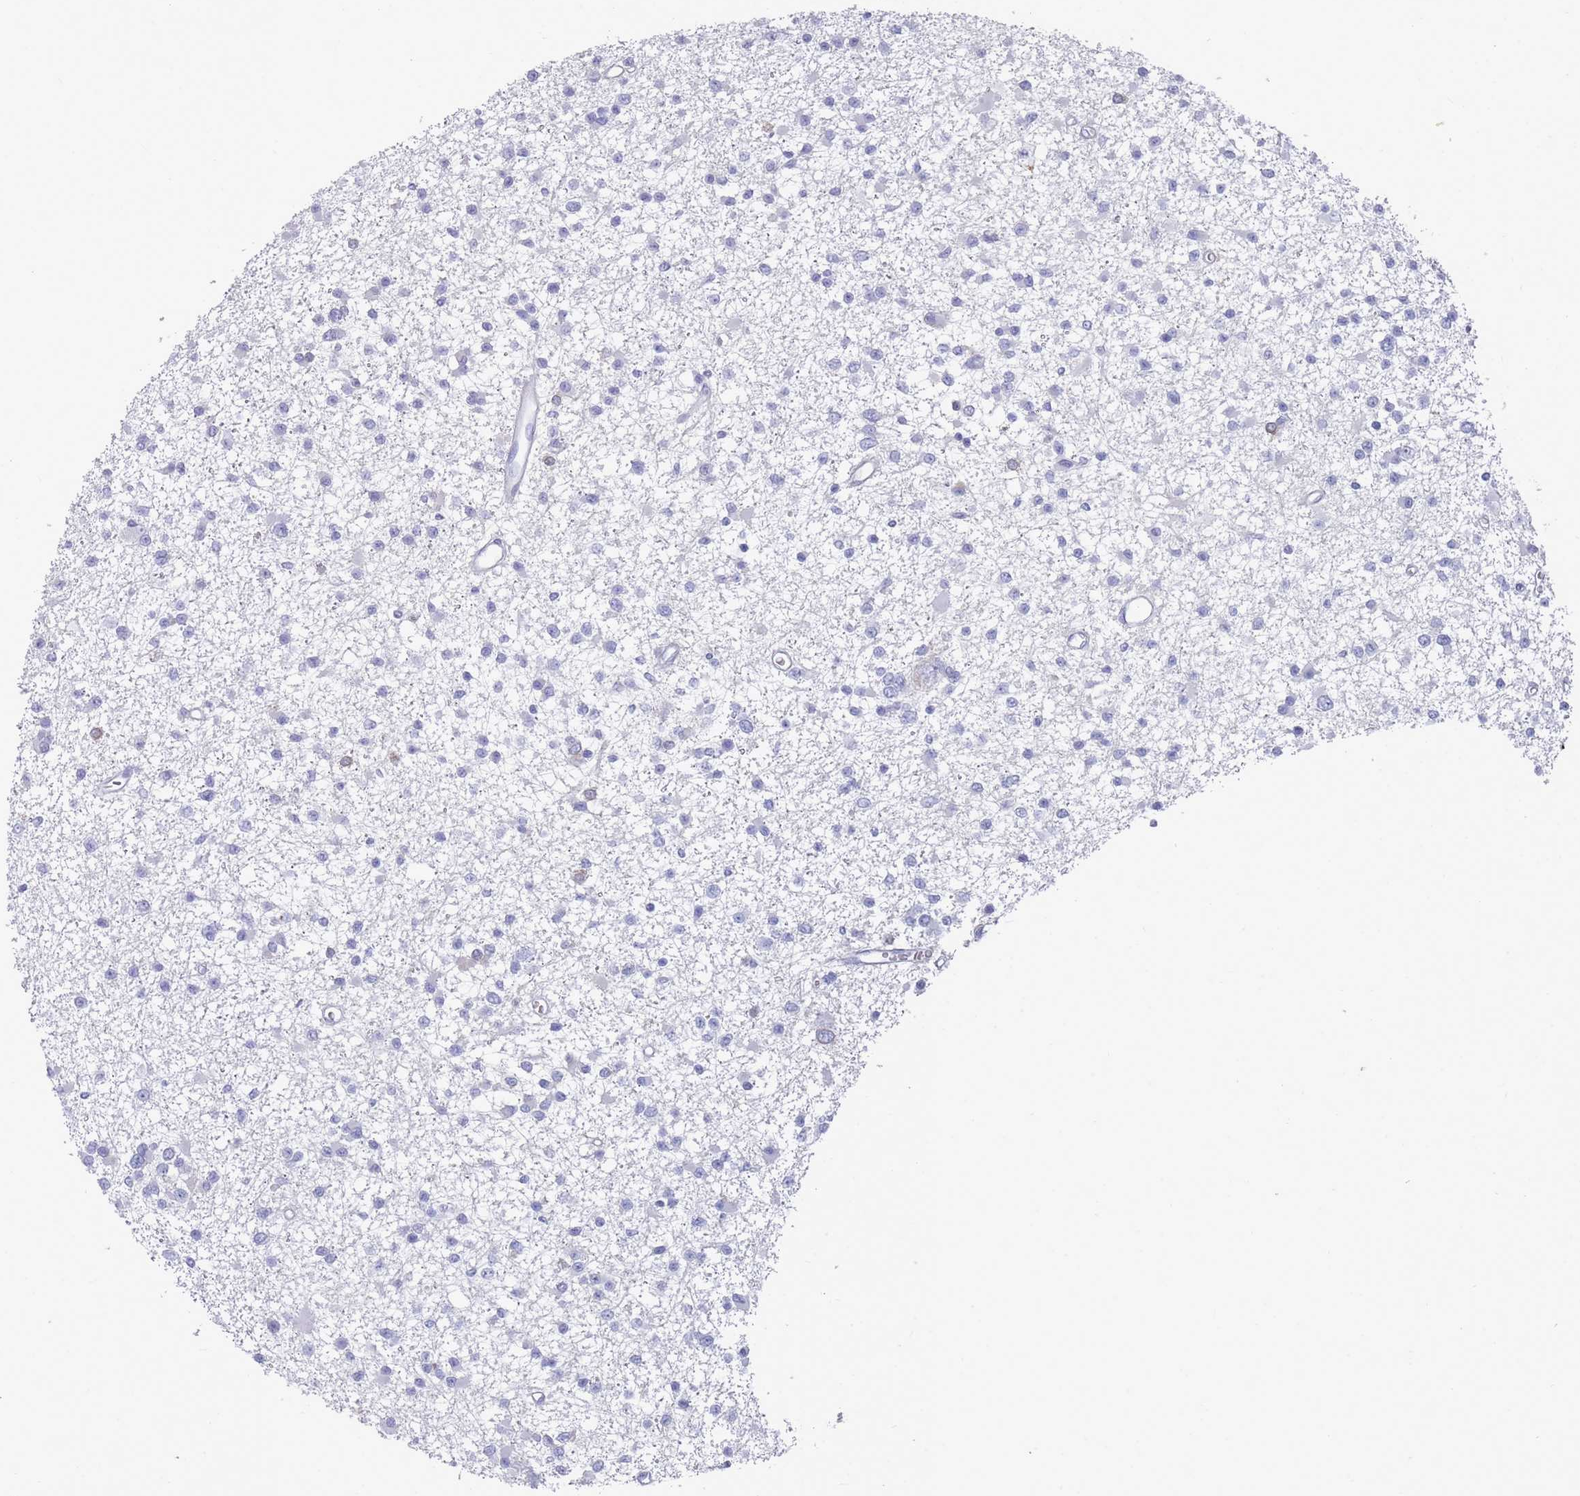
{"staining": {"intensity": "negative", "quantity": "none", "location": "none"}, "tissue": "glioma", "cell_type": "Tumor cells", "image_type": "cancer", "snomed": [{"axis": "morphology", "description": "Glioma, malignant, Low grade"}, {"axis": "topography", "description": "Brain"}], "caption": "DAB (3,3'-diaminobenzidine) immunohistochemical staining of low-grade glioma (malignant) shows no significant staining in tumor cells.", "gene": "ST8SIA5", "patient": {"sex": "female", "age": 22}}